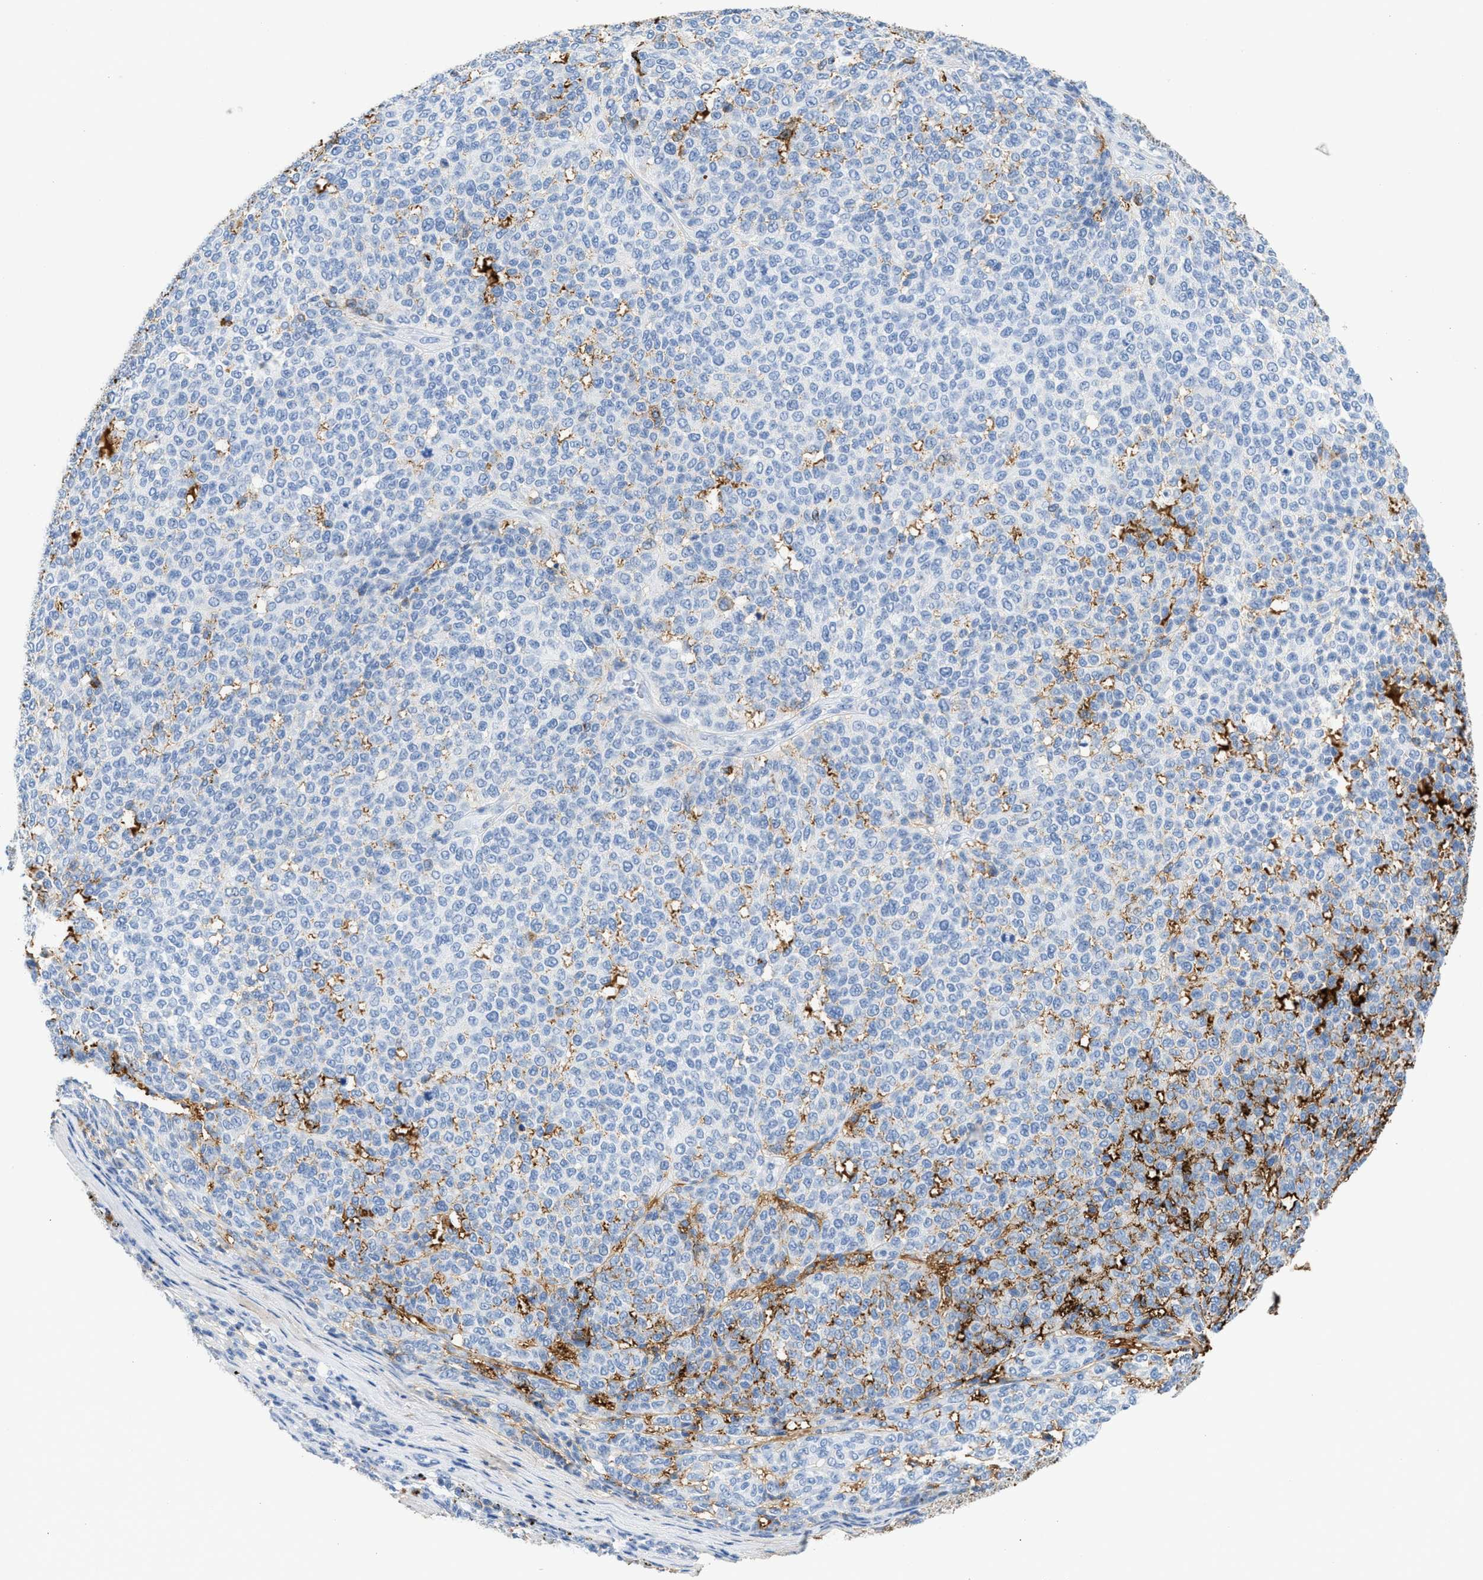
{"staining": {"intensity": "negative", "quantity": "none", "location": "none"}, "tissue": "melanoma", "cell_type": "Tumor cells", "image_type": "cancer", "snomed": [{"axis": "morphology", "description": "Malignant melanoma, NOS"}, {"axis": "topography", "description": "Skin"}], "caption": "Image shows no significant protein positivity in tumor cells of melanoma.", "gene": "TNR", "patient": {"sex": "male", "age": 59}}